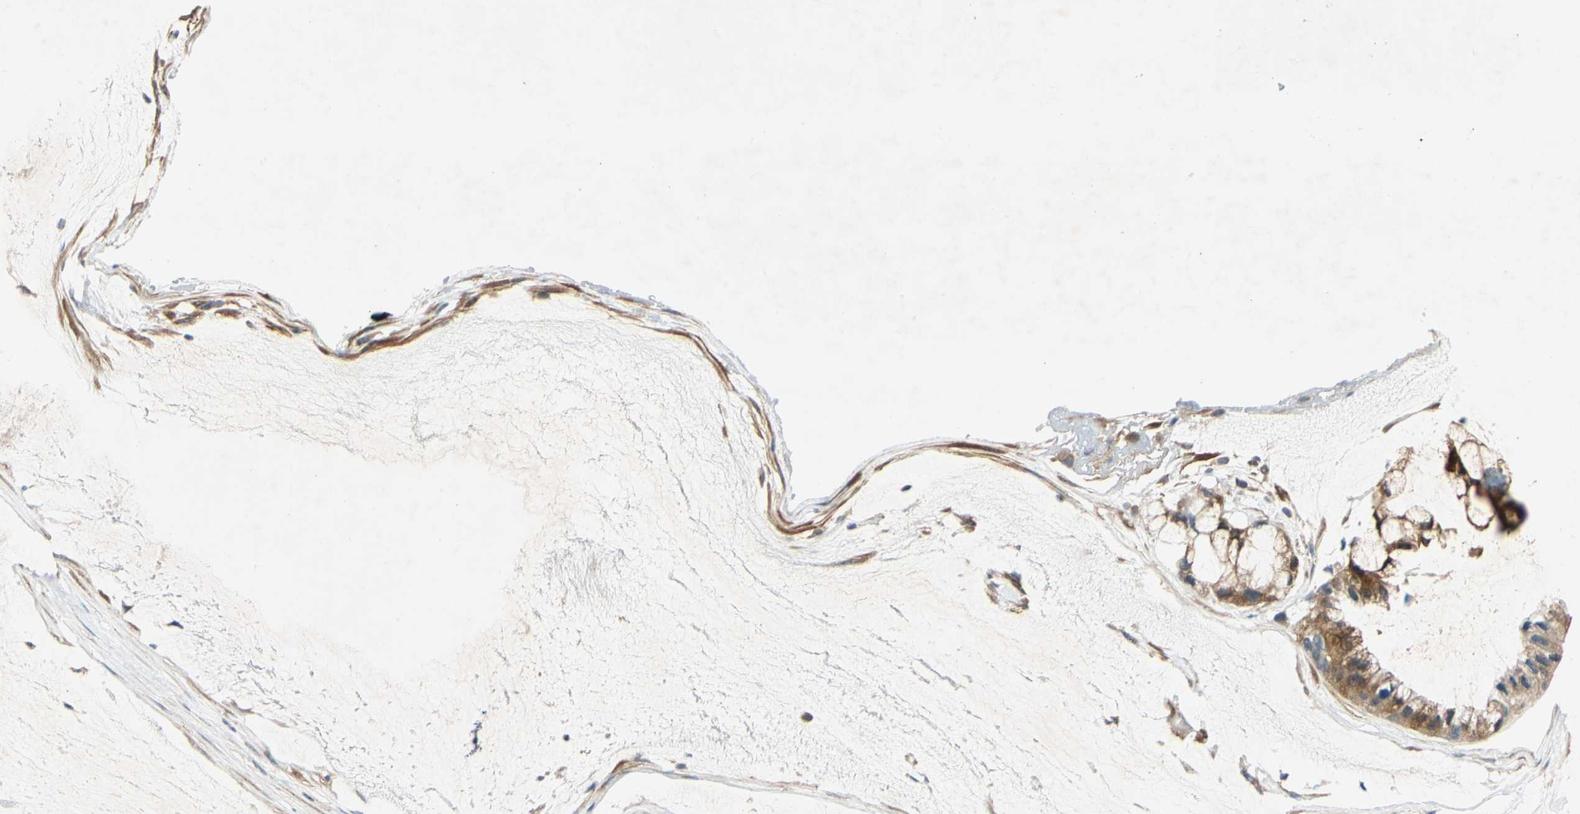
{"staining": {"intensity": "moderate", "quantity": ">75%", "location": "cytoplasmic/membranous"}, "tissue": "ovarian cancer", "cell_type": "Tumor cells", "image_type": "cancer", "snomed": [{"axis": "morphology", "description": "Cystadenocarcinoma, mucinous, NOS"}, {"axis": "topography", "description": "Ovary"}], "caption": "This micrograph displays immunohistochemistry staining of human ovarian cancer, with medium moderate cytoplasmic/membranous staining in approximately >75% of tumor cells.", "gene": "WIPI1", "patient": {"sex": "female", "age": 39}}